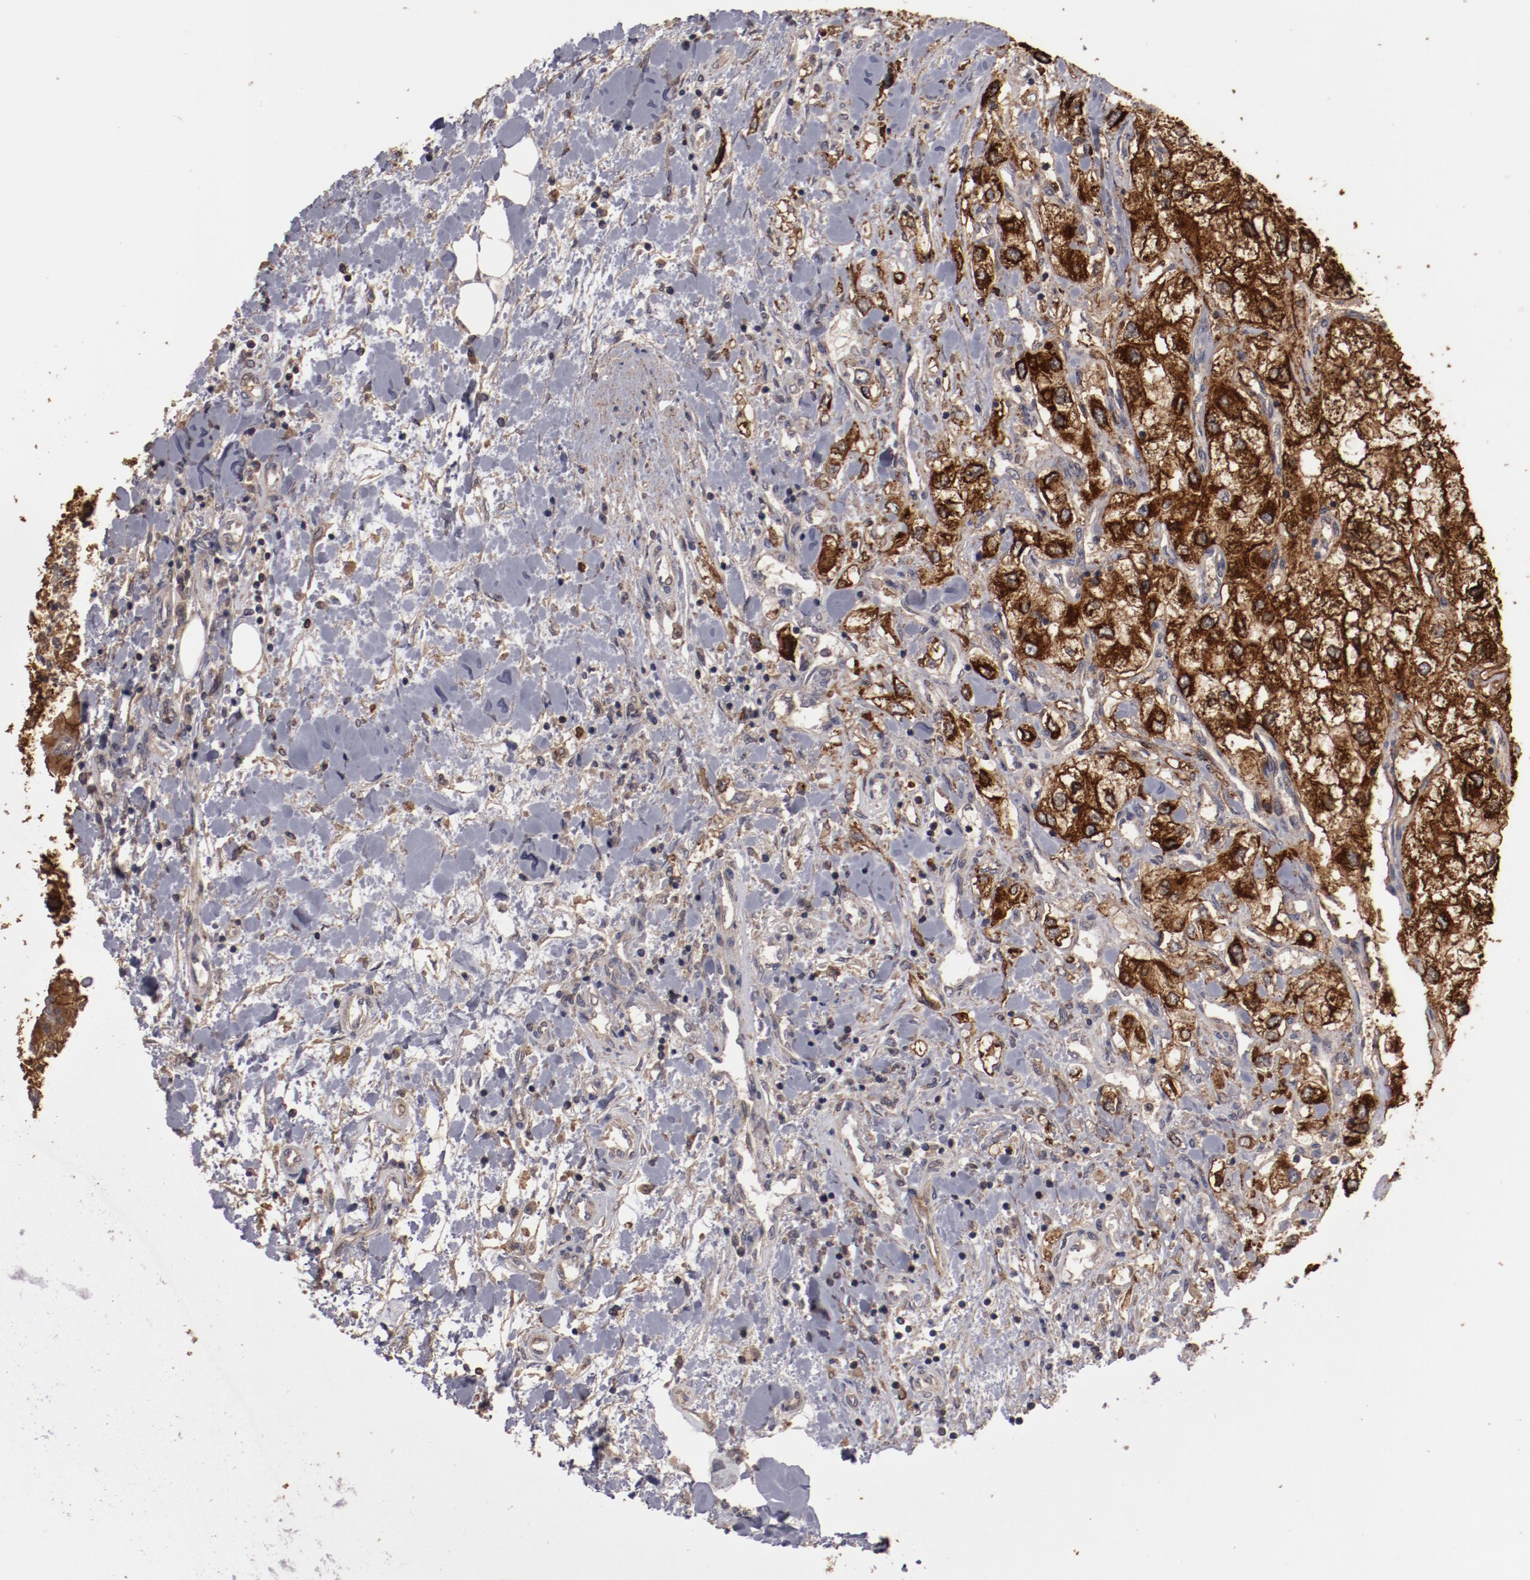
{"staining": {"intensity": "strong", "quantity": ">75%", "location": "cytoplasmic/membranous"}, "tissue": "renal cancer", "cell_type": "Tumor cells", "image_type": "cancer", "snomed": [{"axis": "morphology", "description": "Adenocarcinoma, NOS"}, {"axis": "topography", "description": "Kidney"}], "caption": "A high amount of strong cytoplasmic/membranous staining is appreciated in approximately >75% of tumor cells in renal cancer tissue.", "gene": "LRRC75B", "patient": {"sex": "male", "age": 57}}